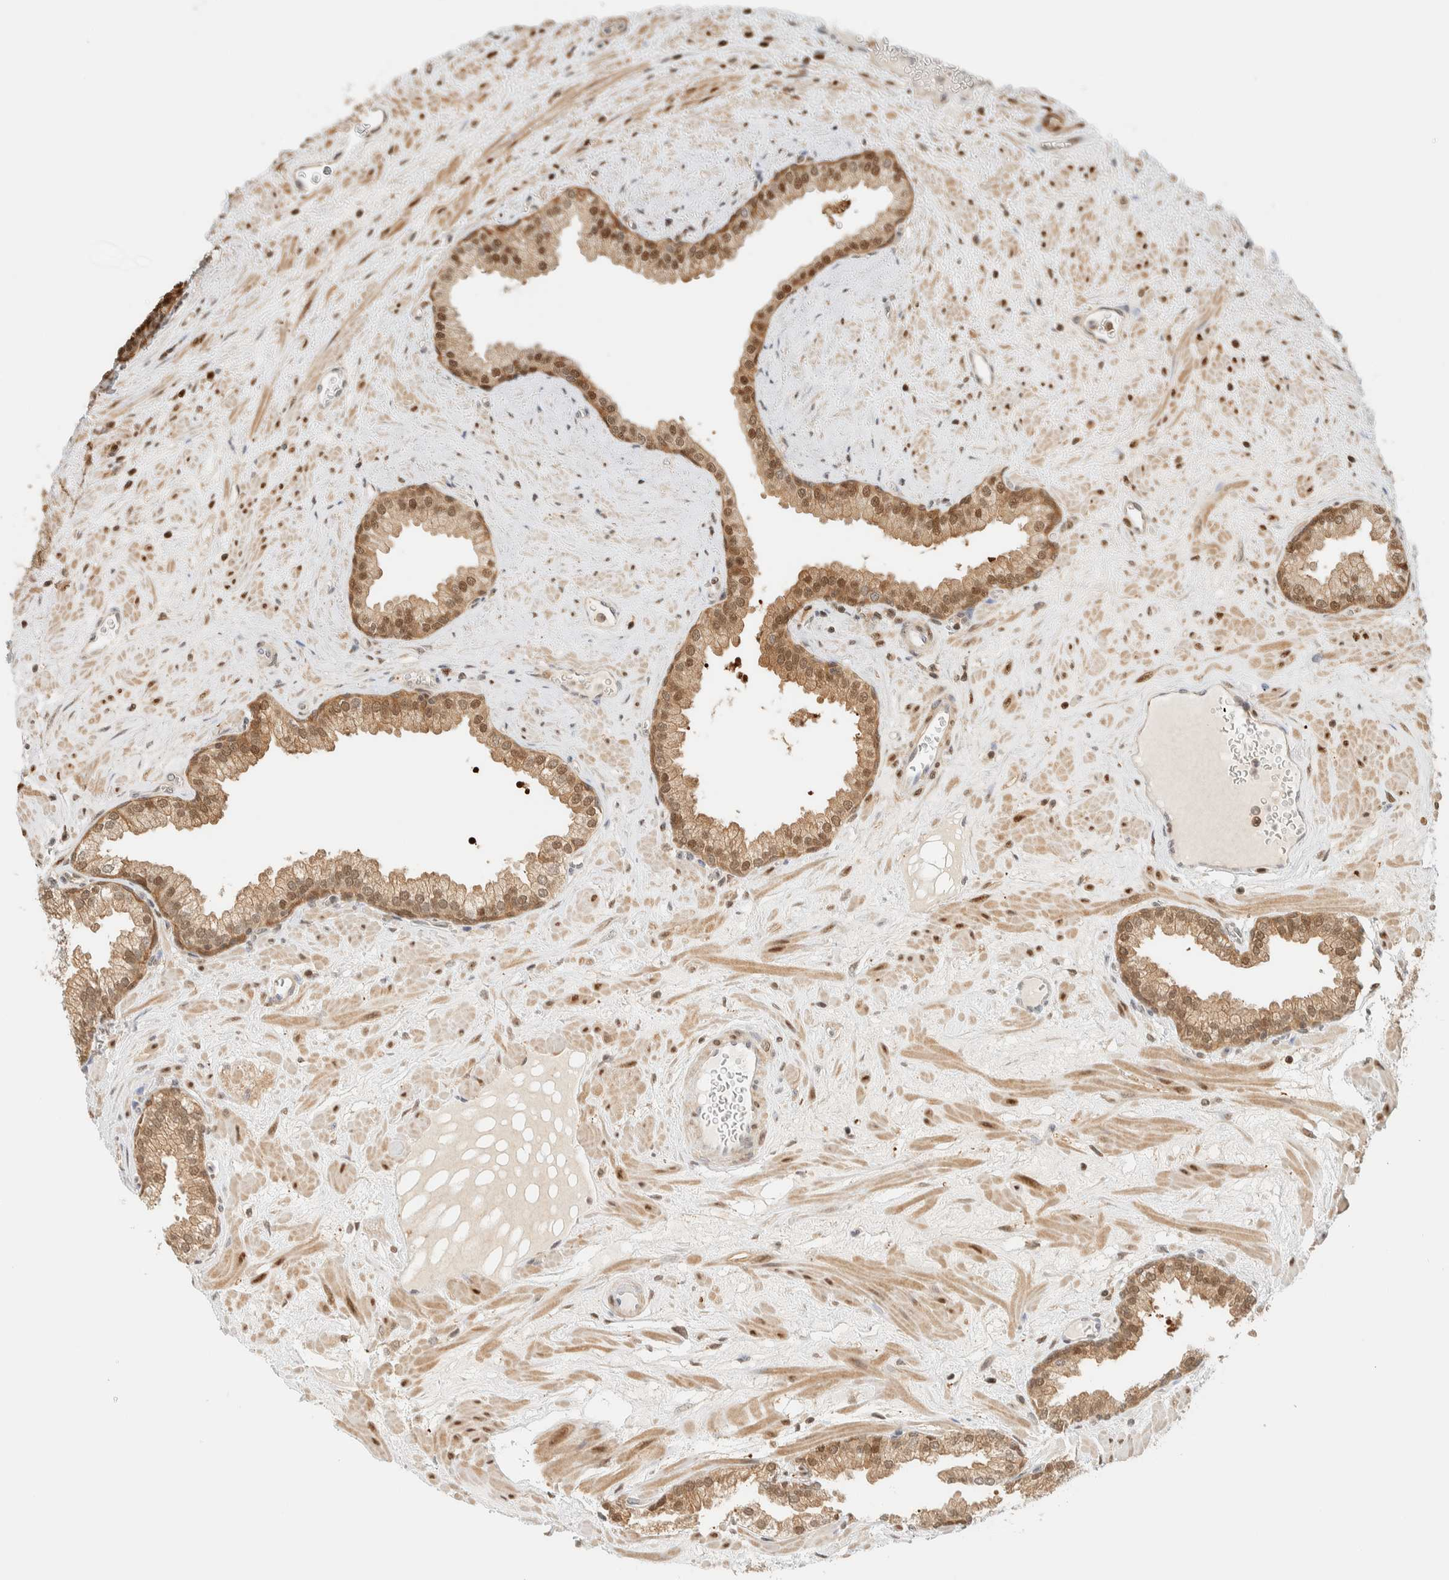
{"staining": {"intensity": "moderate", "quantity": ">75%", "location": "cytoplasmic/membranous,nuclear"}, "tissue": "prostate", "cell_type": "Glandular cells", "image_type": "normal", "snomed": [{"axis": "morphology", "description": "Normal tissue, NOS"}, {"axis": "morphology", "description": "Urothelial carcinoma, Low grade"}, {"axis": "topography", "description": "Urinary bladder"}, {"axis": "topography", "description": "Prostate"}], "caption": "Immunohistochemical staining of unremarkable prostate shows medium levels of moderate cytoplasmic/membranous,nuclear staining in approximately >75% of glandular cells.", "gene": "ZBTB37", "patient": {"sex": "male", "age": 60}}